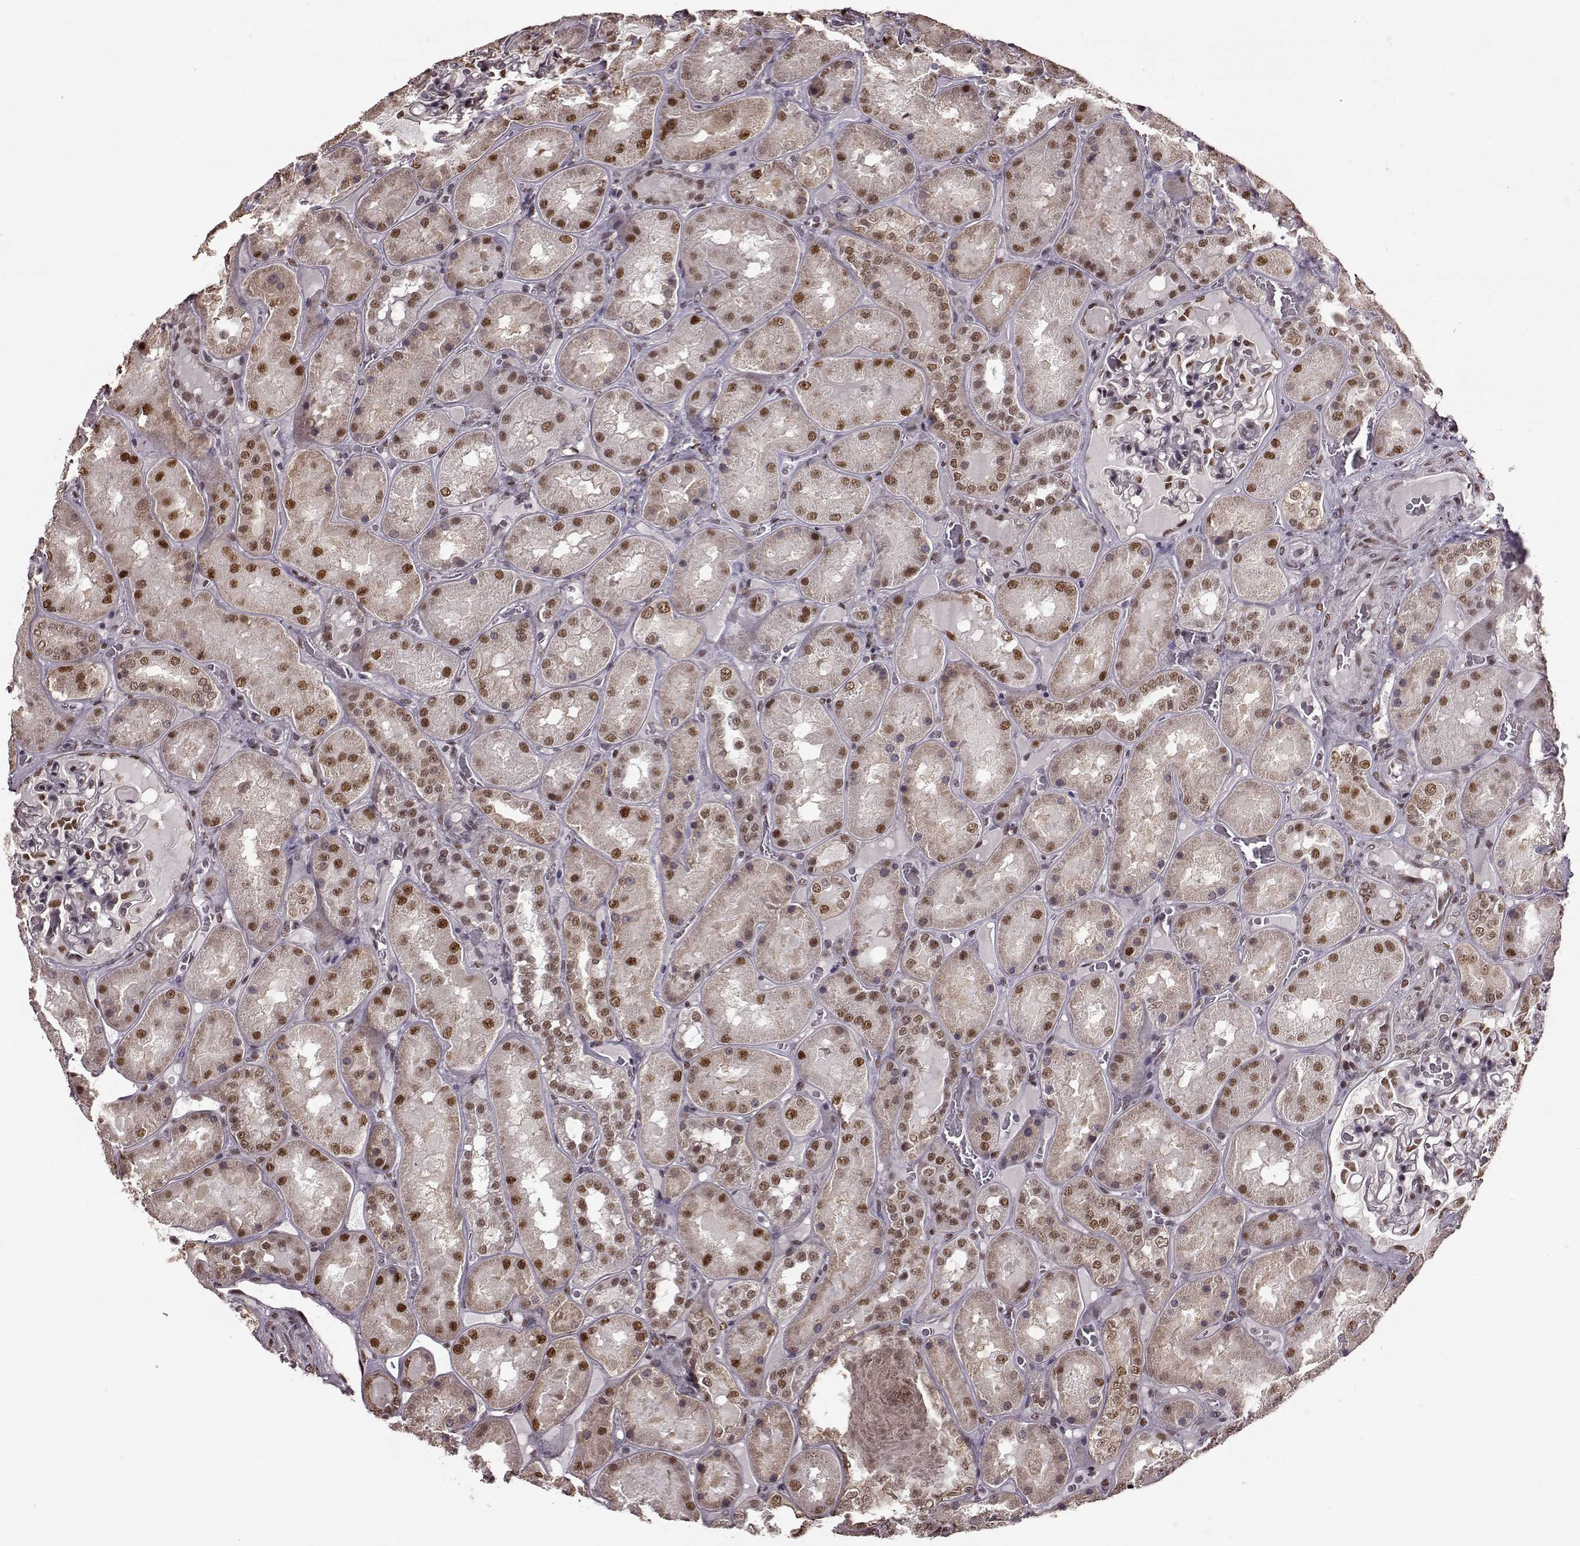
{"staining": {"intensity": "moderate", "quantity": "<25%", "location": "nuclear"}, "tissue": "kidney", "cell_type": "Cells in glomeruli", "image_type": "normal", "snomed": [{"axis": "morphology", "description": "Normal tissue, NOS"}, {"axis": "topography", "description": "Kidney"}], "caption": "The micrograph demonstrates immunohistochemical staining of unremarkable kidney. There is moderate nuclear positivity is identified in about <25% of cells in glomeruli.", "gene": "FTO", "patient": {"sex": "male", "age": 73}}